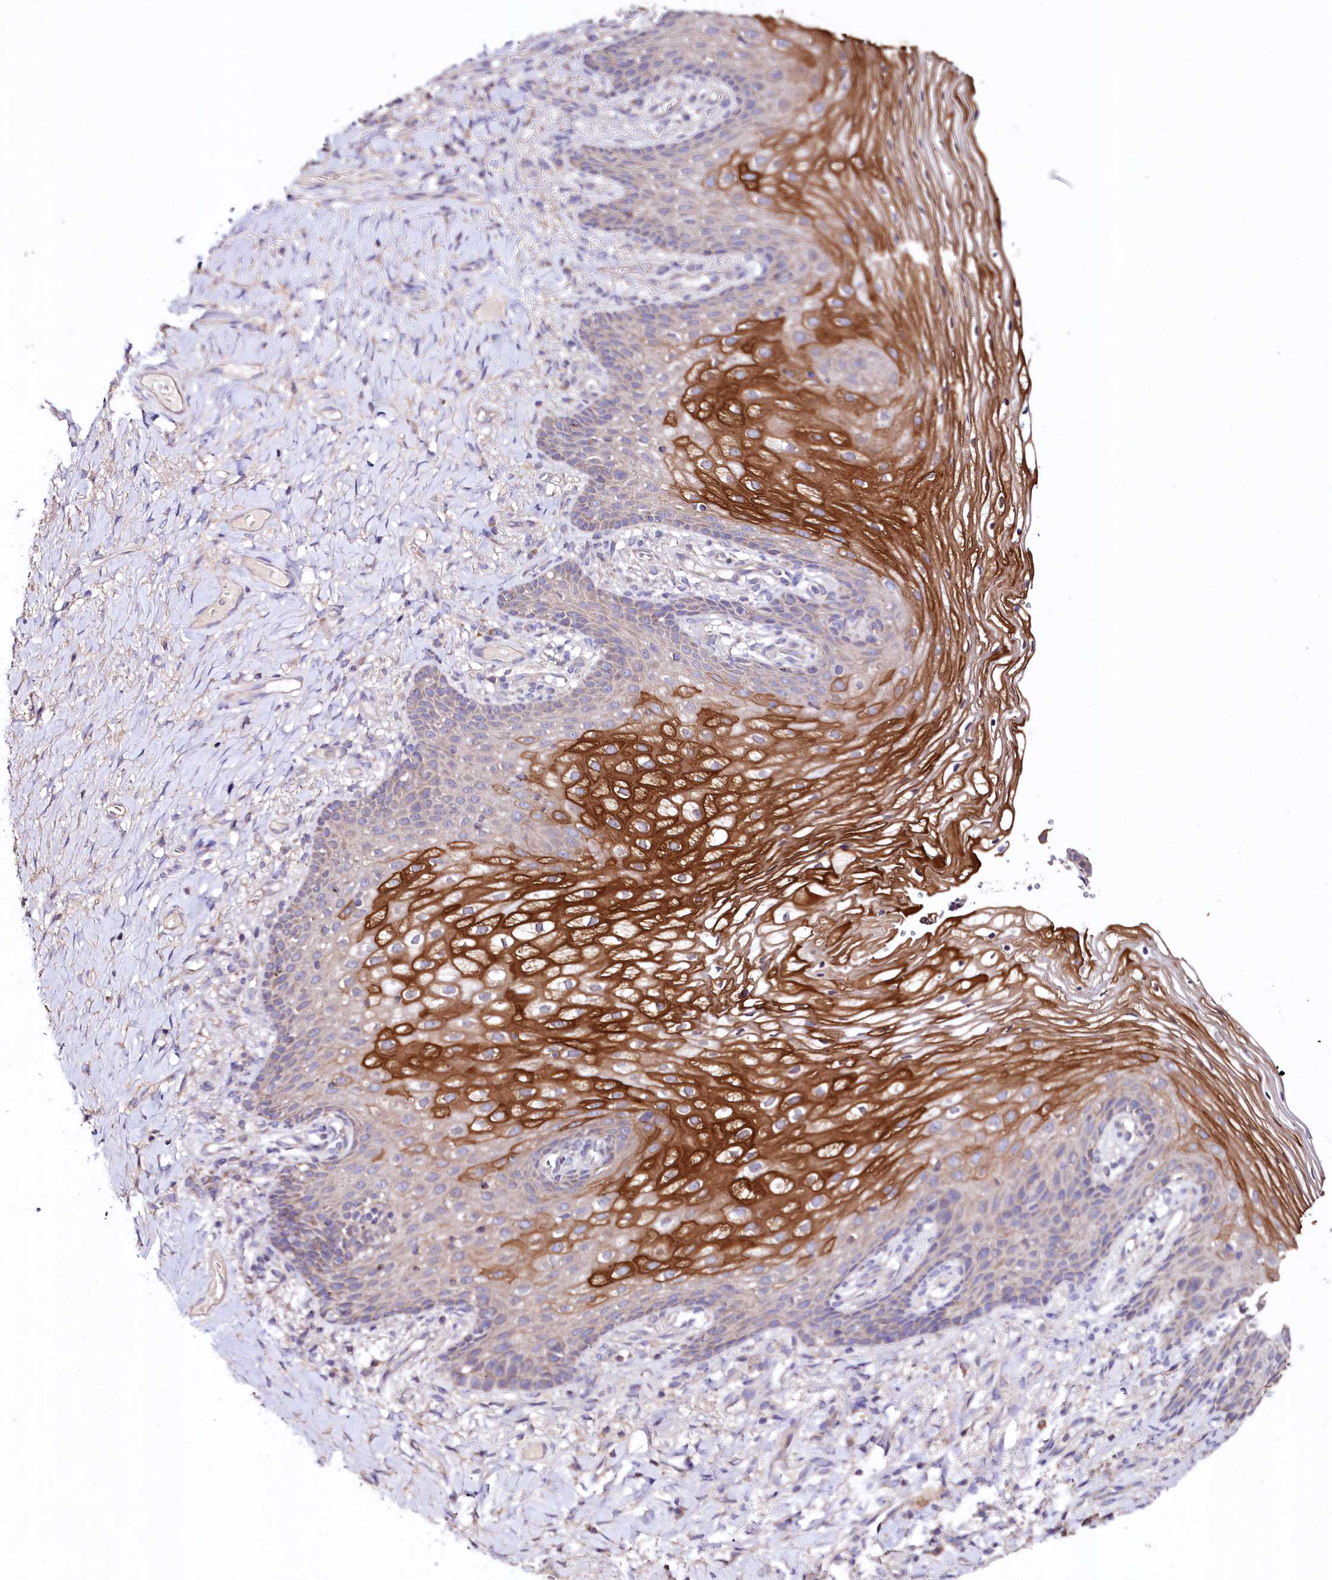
{"staining": {"intensity": "strong", "quantity": "<25%", "location": "cytoplasmic/membranous"}, "tissue": "vagina", "cell_type": "Squamous epithelial cells", "image_type": "normal", "snomed": [{"axis": "morphology", "description": "Normal tissue, NOS"}, {"axis": "topography", "description": "Vagina"}], "caption": "Protein expression analysis of benign vagina displays strong cytoplasmic/membranous positivity in approximately <25% of squamous epithelial cells.", "gene": "ZNF45", "patient": {"sex": "female", "age": 60}}